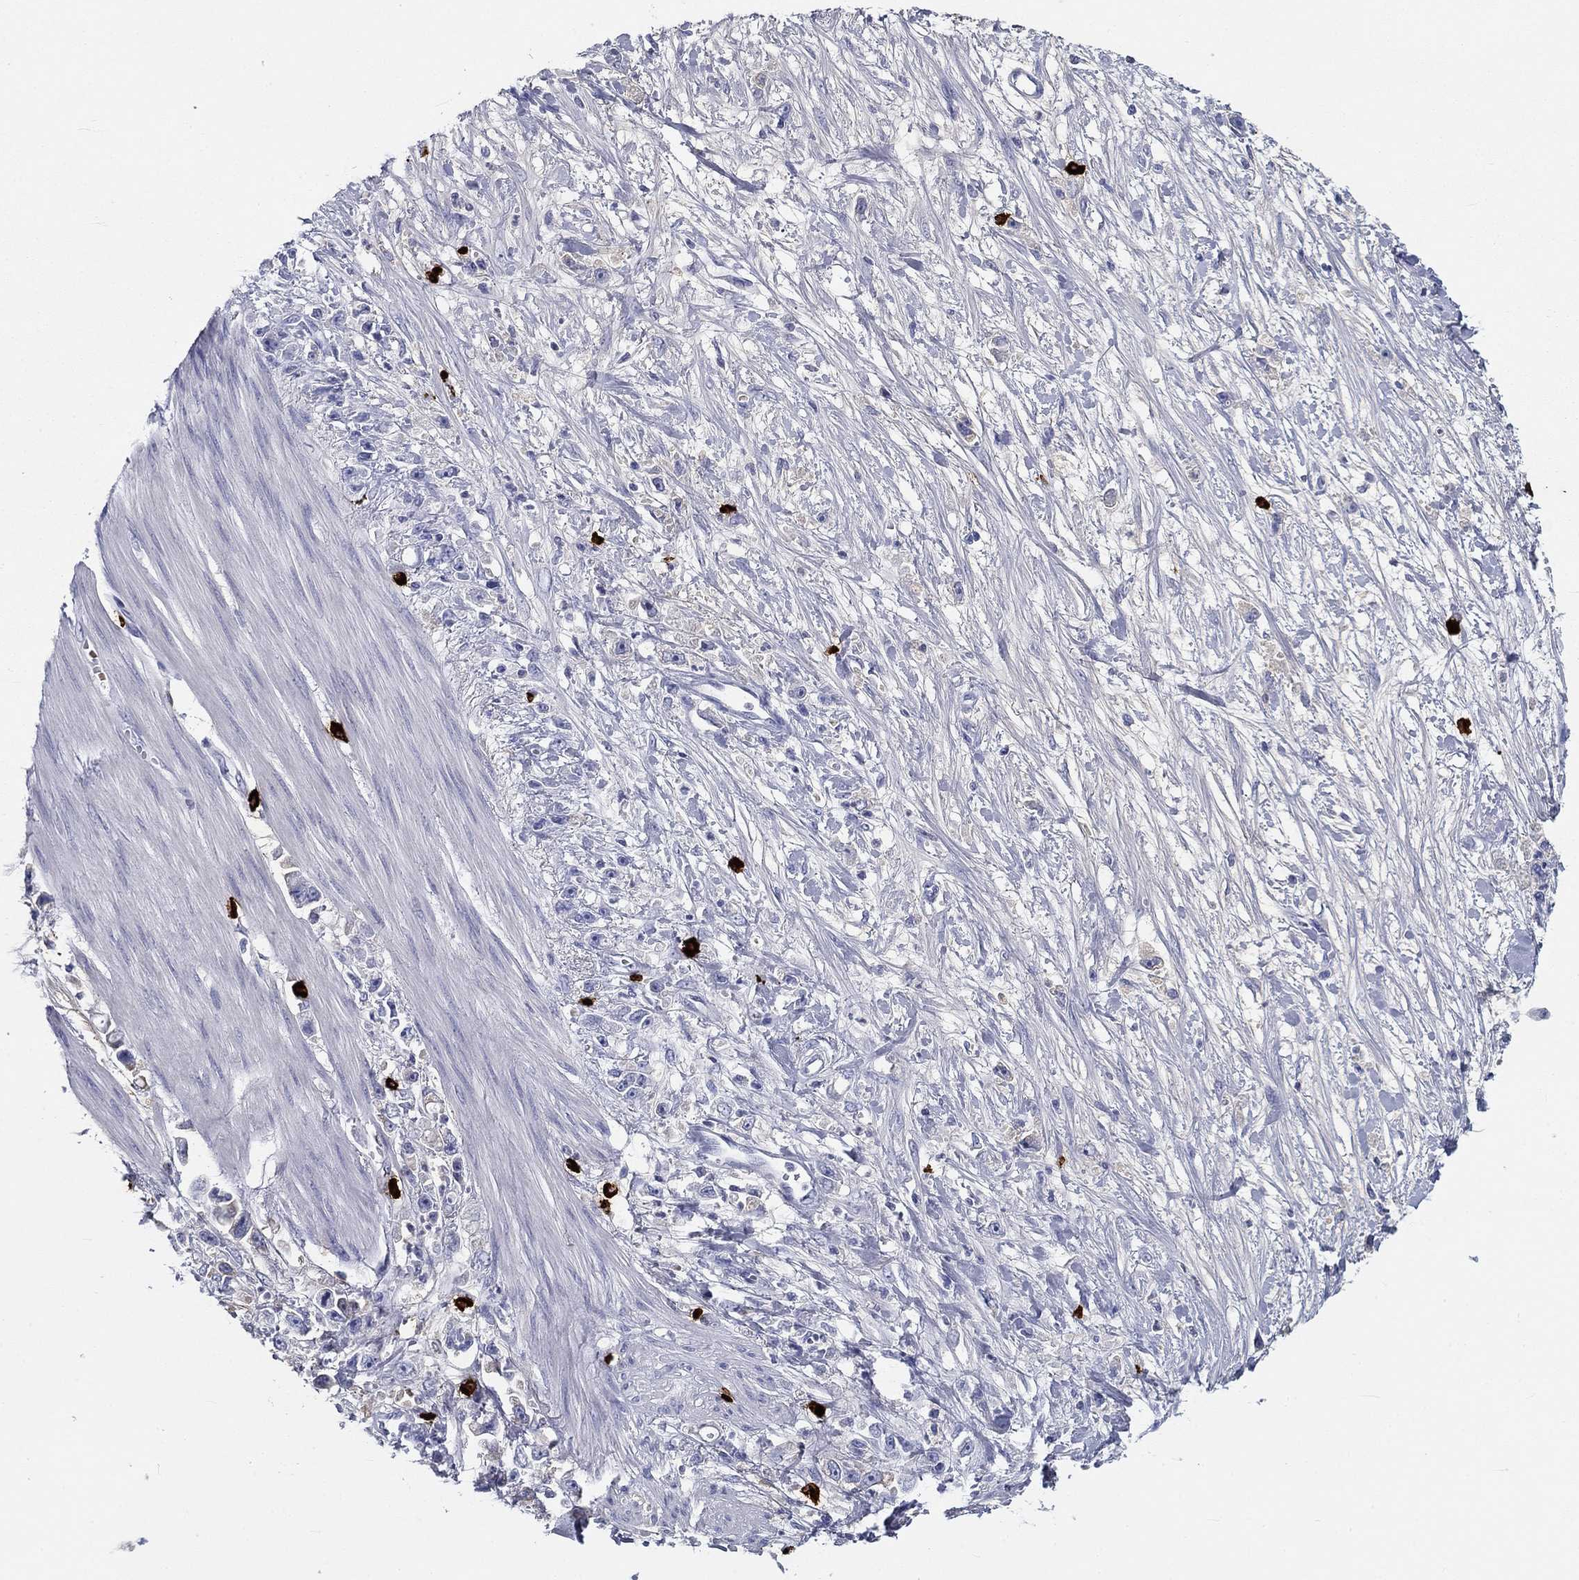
{"staining": {"intensity": "negative", "quantity": "none", "location": "none"}, "tissue": "stomach cancer", "cell_type": "Tumor cells", "image_type": "cancer", "snomed": [{"axis": "morphology", "description": "Adenocarcinoma, NOS"}, {"axis": "topography", "description": "Stomach"}], "caption": "IHC of human stomach cancer (adenocarcinoma) demonstrates no expression in tumor cells. (Immunohistochemistry, brightfield microscopy, high magnification).", "gene": "CD40LG", "patient": {"sex": "female", "age": 59}}